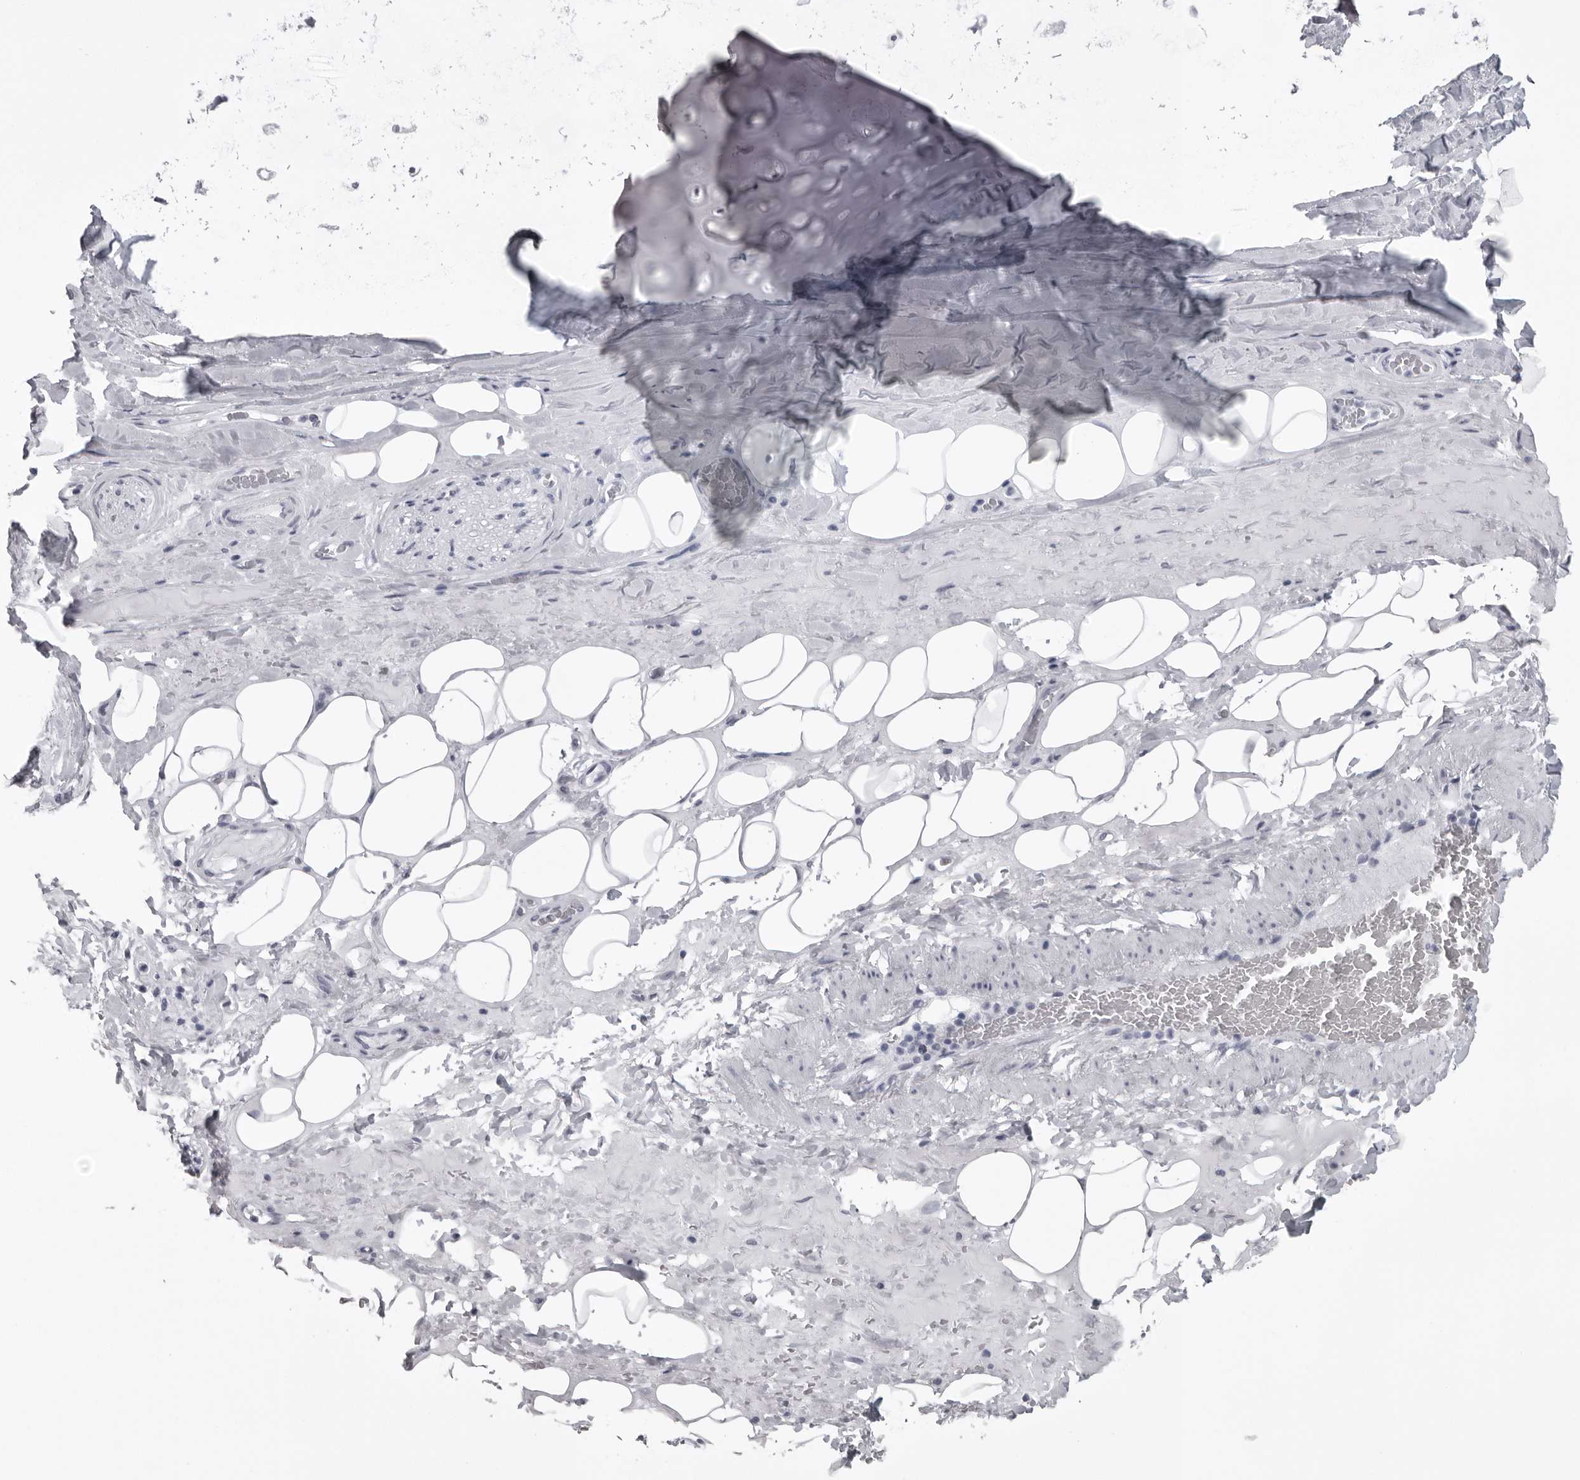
{"staining": {"intensity": "negative", "quantity": "none", "location": "none"}, "tissue": "adipose tissue", "cell_type": "Adipocytes", "image_type": "normal", "snomed": [{"axis": "morphology", "description": "Normal tissue, NOS"}, {"axis": "topography", "description": "Cartilage tissue"}], "caption": "The micrograph reveals no significant positivity in adipocytes of adipose tissue.", "gene": "UROD", "patient": {"sex": "female", "age": 63}}